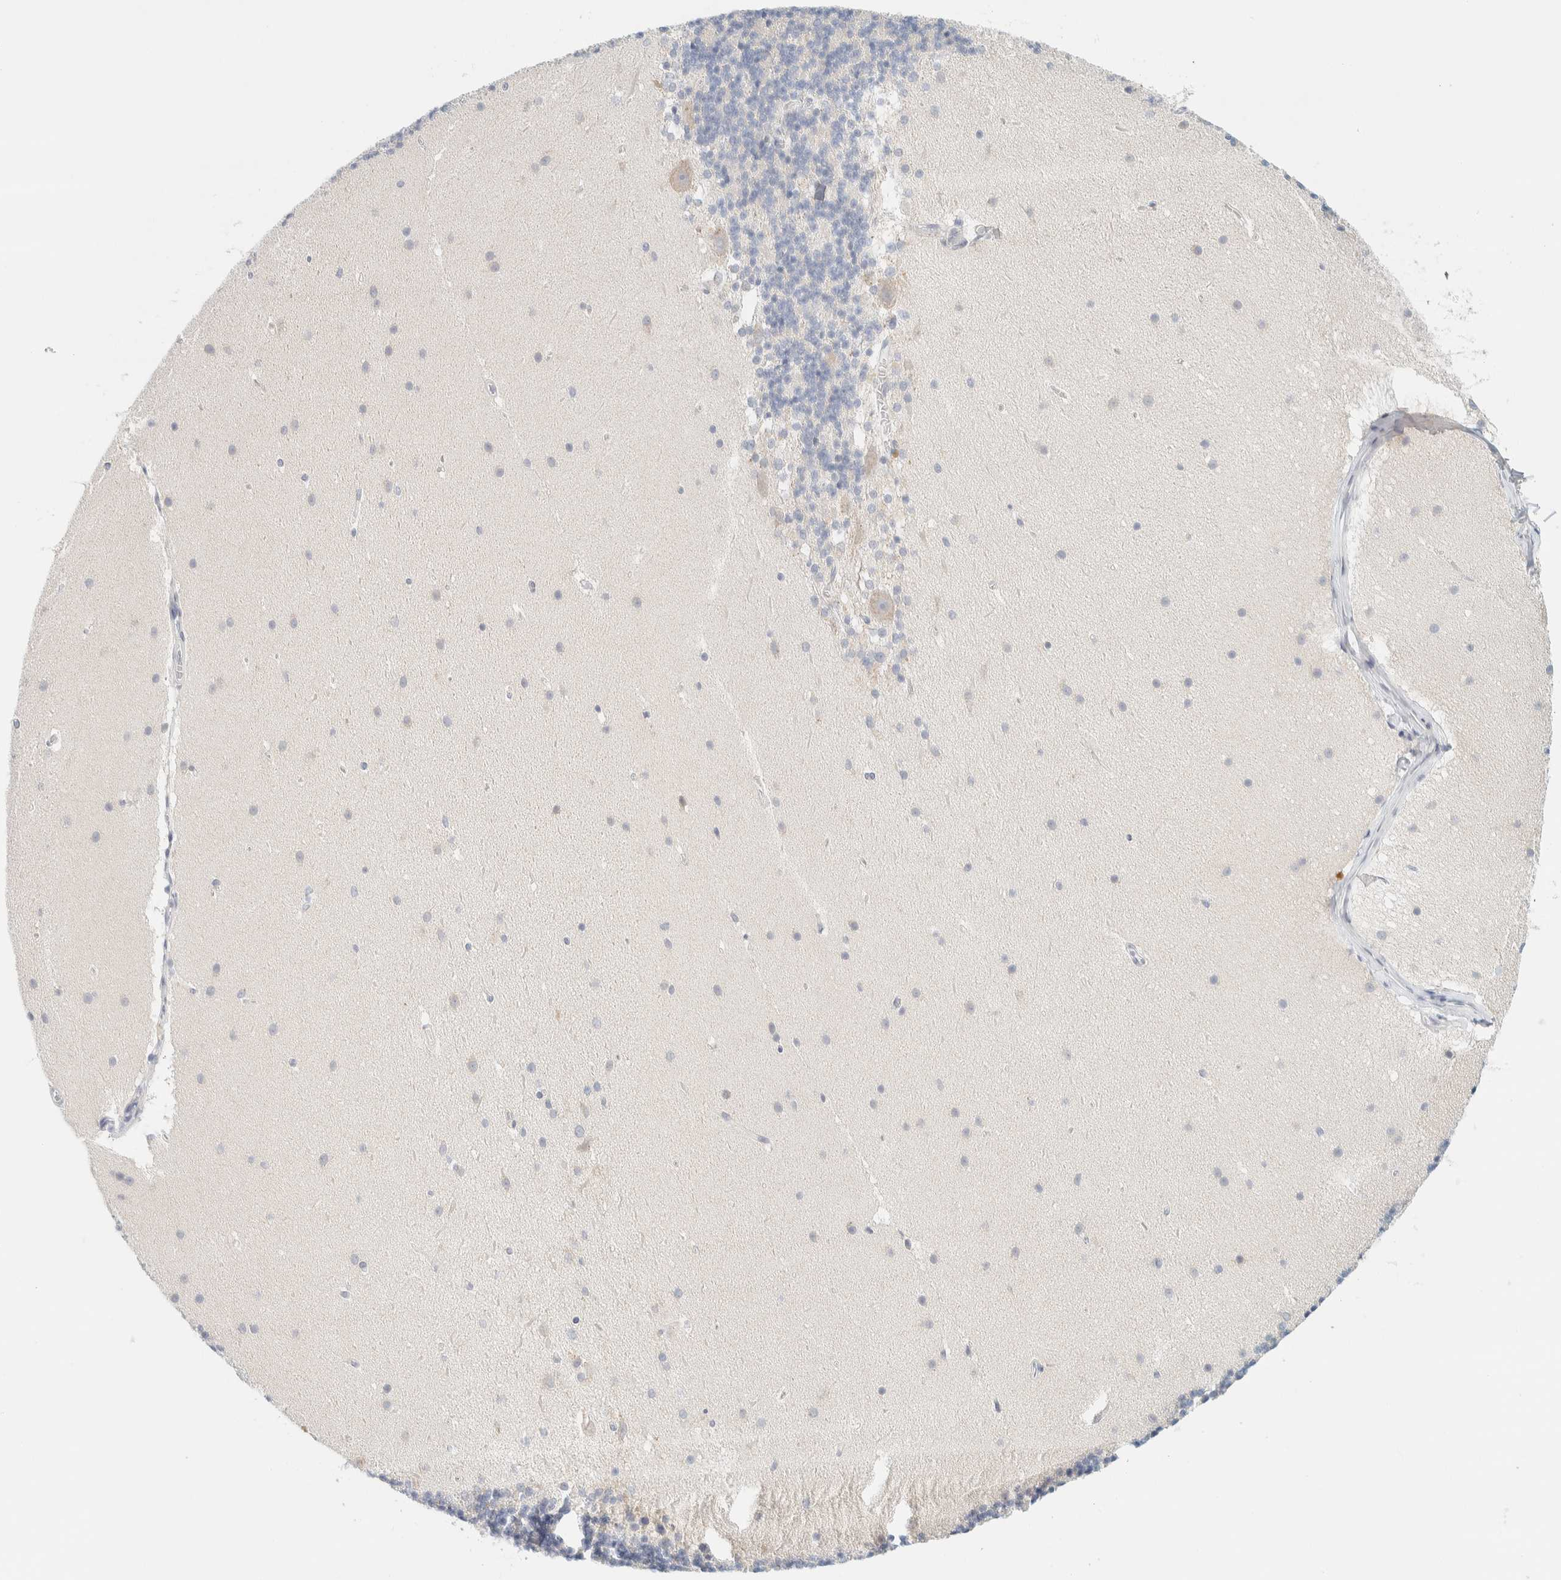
{"staining": {"intensity": "negative", "quantity": "none", "location": "none"}, "tissue": "cerebellum", "cell_type": "Cells in granular layer", "image_type": "normal", "snomed": [{"axis": "morphology", "description": "Normal tissue, NOS"}, {"axis": "topography", "description": "Cerebellum"}], "caption": "Cerebellum stained for a protein using immunohistochemistry exhibits no positivity cells in granular layer.", "gene": "SPNS3", "patient": {"sex": "female", "age": 19}}